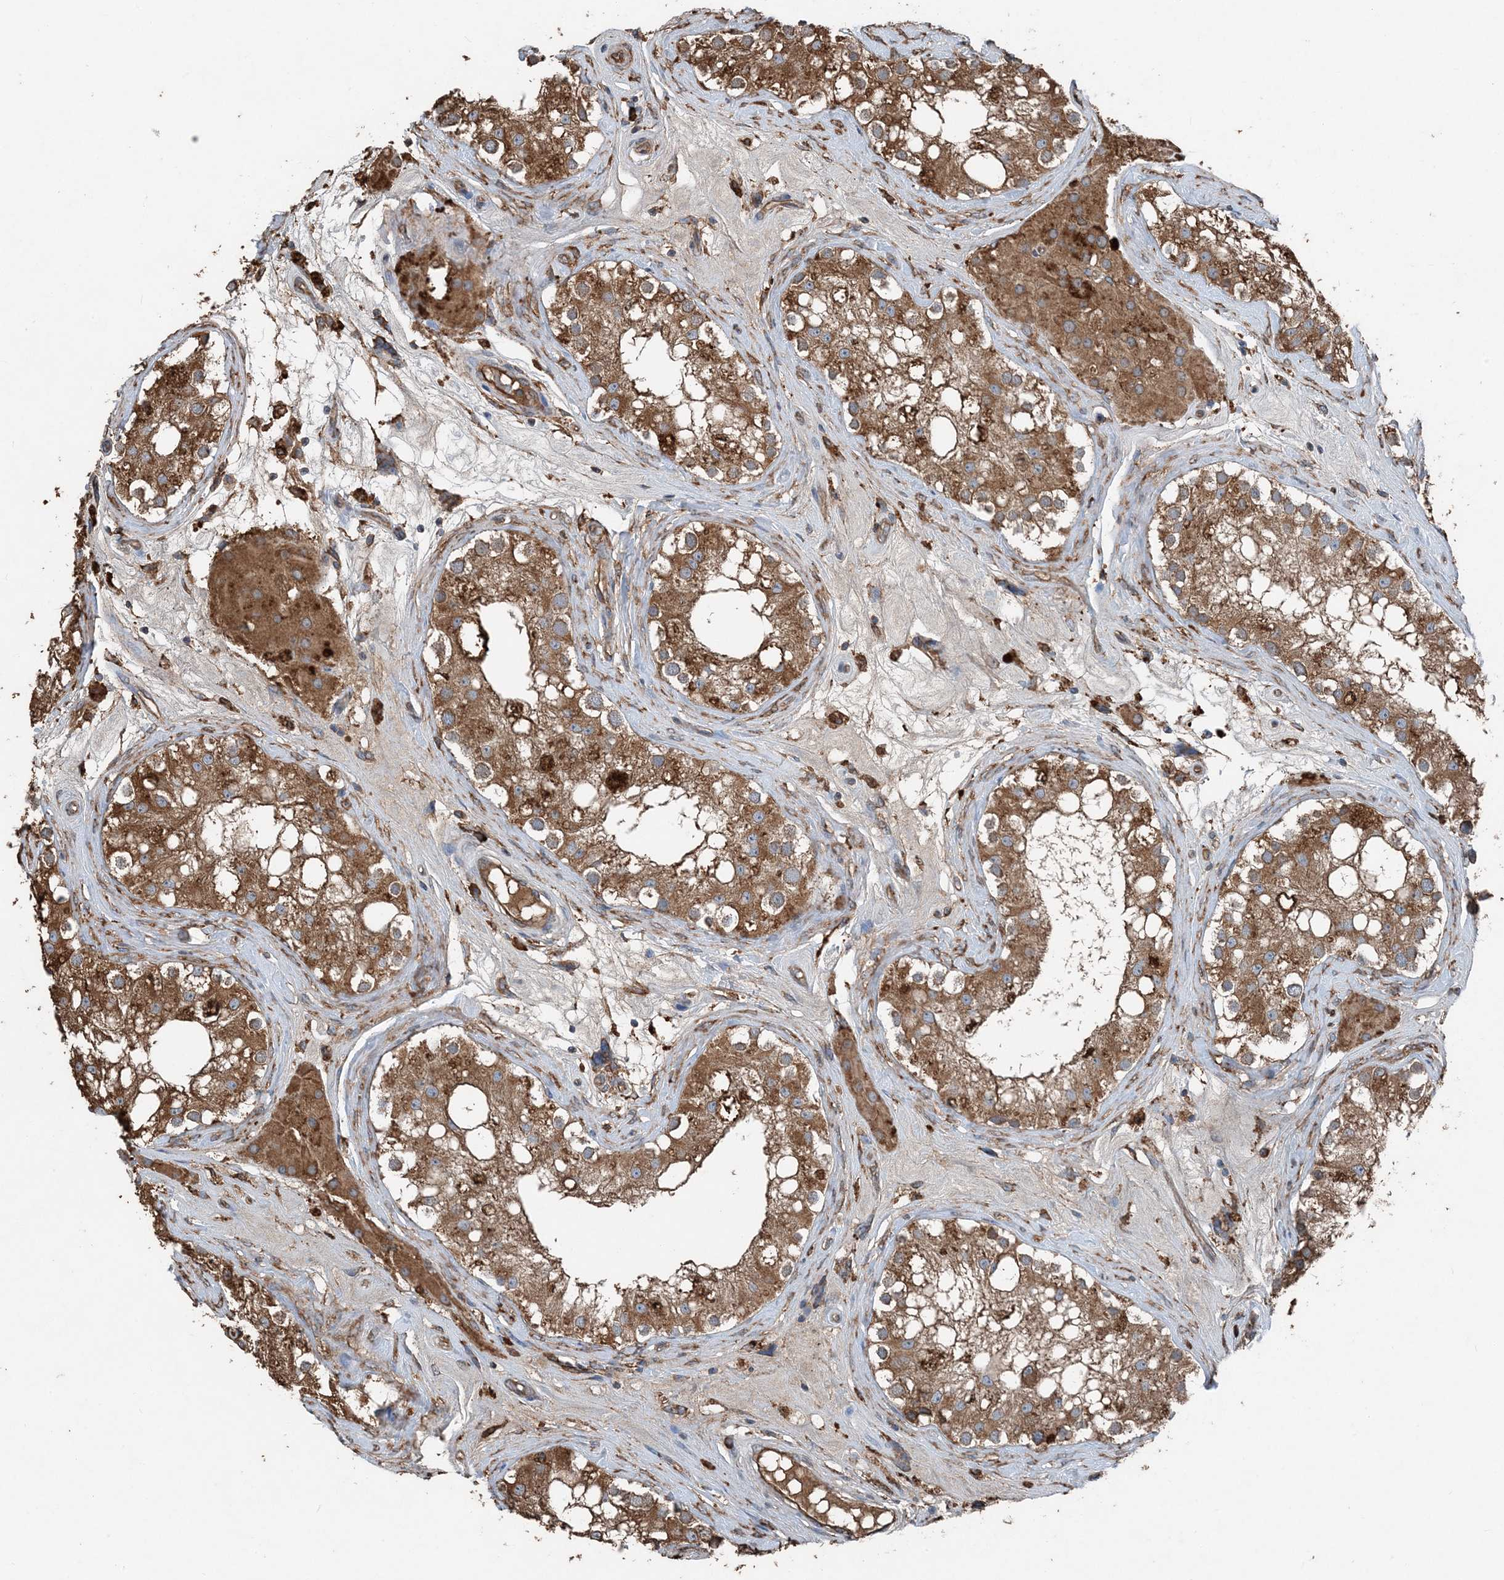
{"staining": {"intensity": "moderate", "quantity": ">75%", "location": "cytoplasmic/membranous,nuclear"}, "tissue": "testis", "cell_type": "Cells in seminiferous ducts", "image_type": "normal", "snomed": [{"axis": "morphology", "description": "Normal tissue, NOS"}, {"axis": "topography", "description": "Testis"}], "caption": "Moderate cytoplasmic/membranous,nuclear positivity for a protein is identified in approximately >75% of cells in seminiferous ducts of unremarkable testis using IHC.", "gene": "PDIA6", "patient": {"sex": "male", "age": 84}}